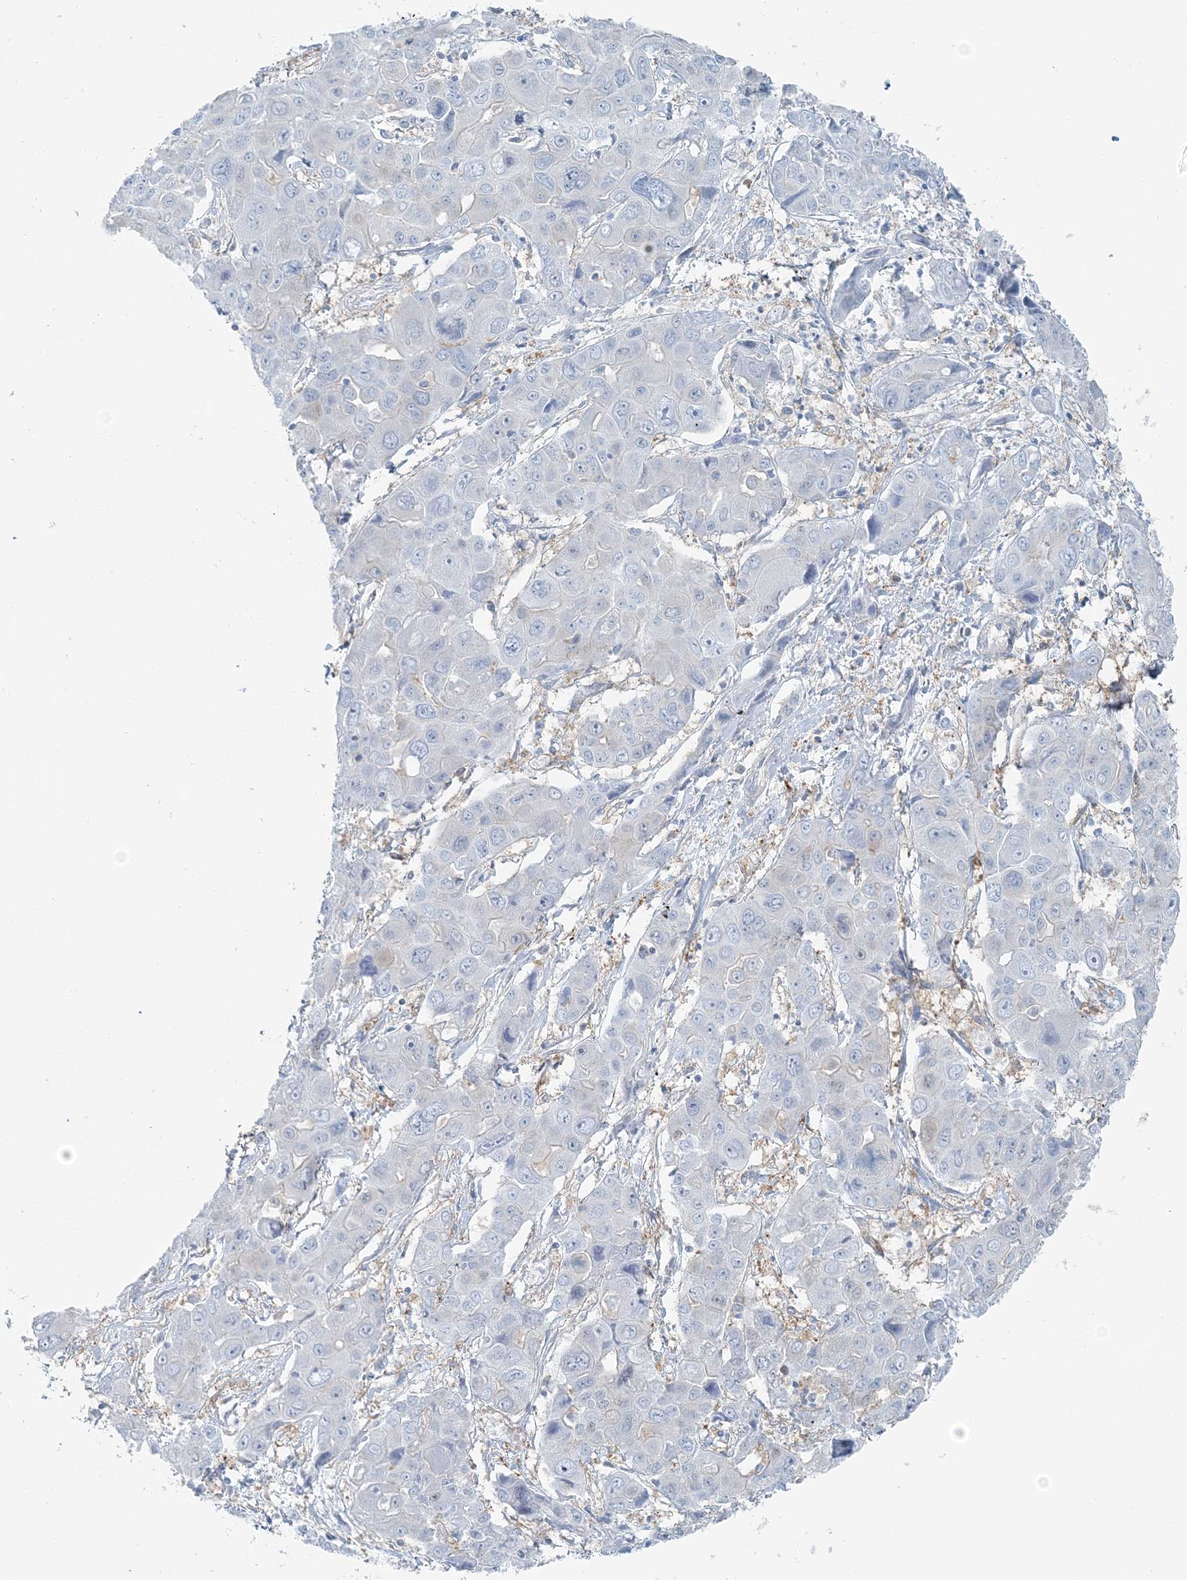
{"staining": {"intensity": "negative", "quantity": "none", "location": "none"}, "tissue": "liver cancer", "cell_type": "Tumor cells", "image_type": "cancer", "snomed": [{"axis": "morphology", "description": "Cholangiocarcinoma"}, {"axis": "topography", "description": "Liver"}], "caption": "High magnification brightfield microscopy of cholangiocarcinoma (liver) stained with DAB (brown) and counterstained with hematoxylin (blue): tumor cells show no significant staining.", "gene": "SNX2", "patient": {"sex": "male", "age": 67}}